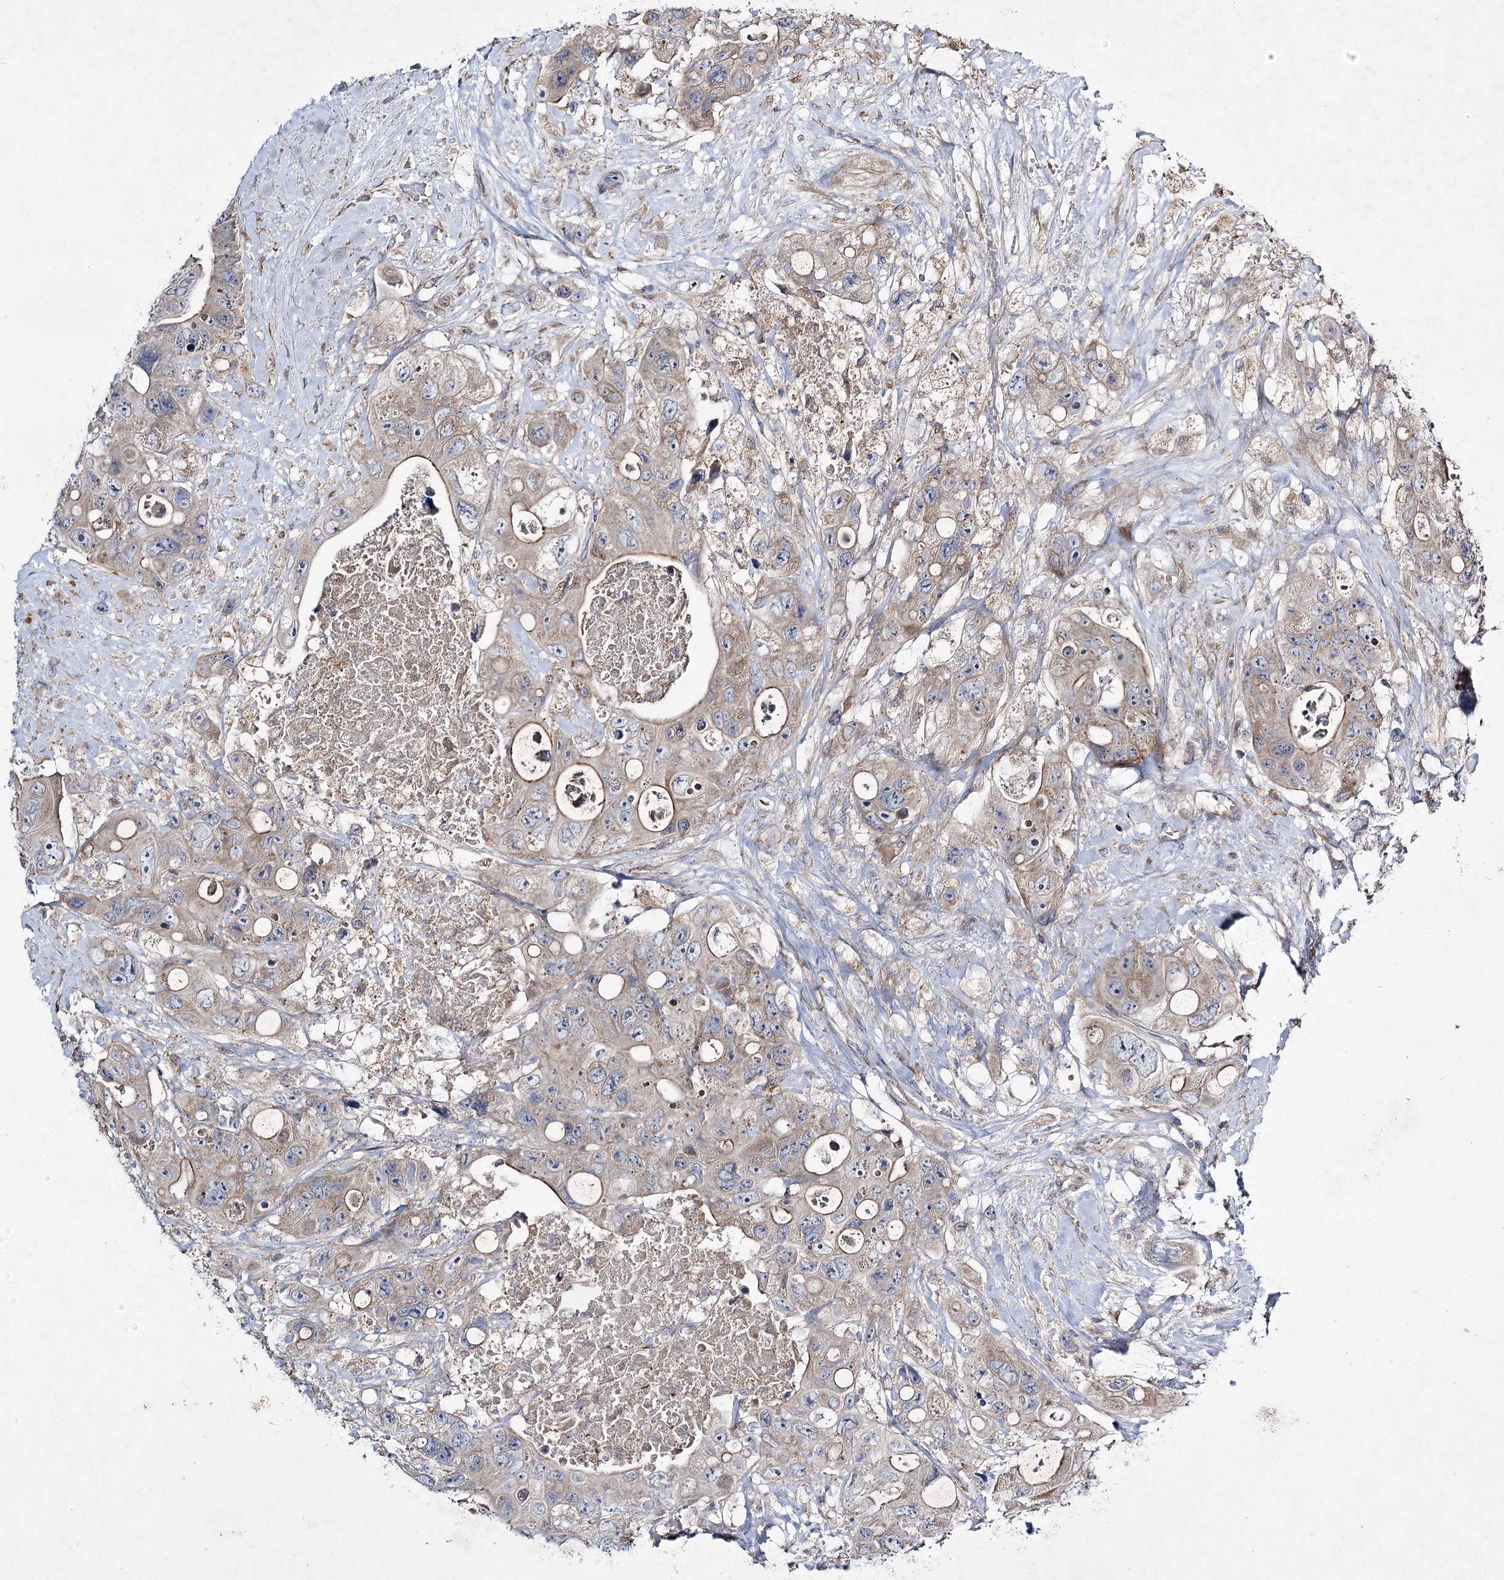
{"staining": {"intensity": "moderate", "quantity": "<25%", "location": "cytoplasmic/membranous"}, "tissue": "colorectal cancer", "cell_type": "Tumor cells", "image_type": "cancer", "snomed": [{"axis": "morphology", "description": "Adenocarcinoma, NOS"}, {"axis": "topography", "description": "Colon"}], "caption": "This is a photomicrograph of IHC staining of colorectal adenocarcinoma, which shows moderate positivity in the cytoplasmic/membranous of tumor cells.", "gene": "KIAA0825", "patient": {"sex": "female", "age": 46}}